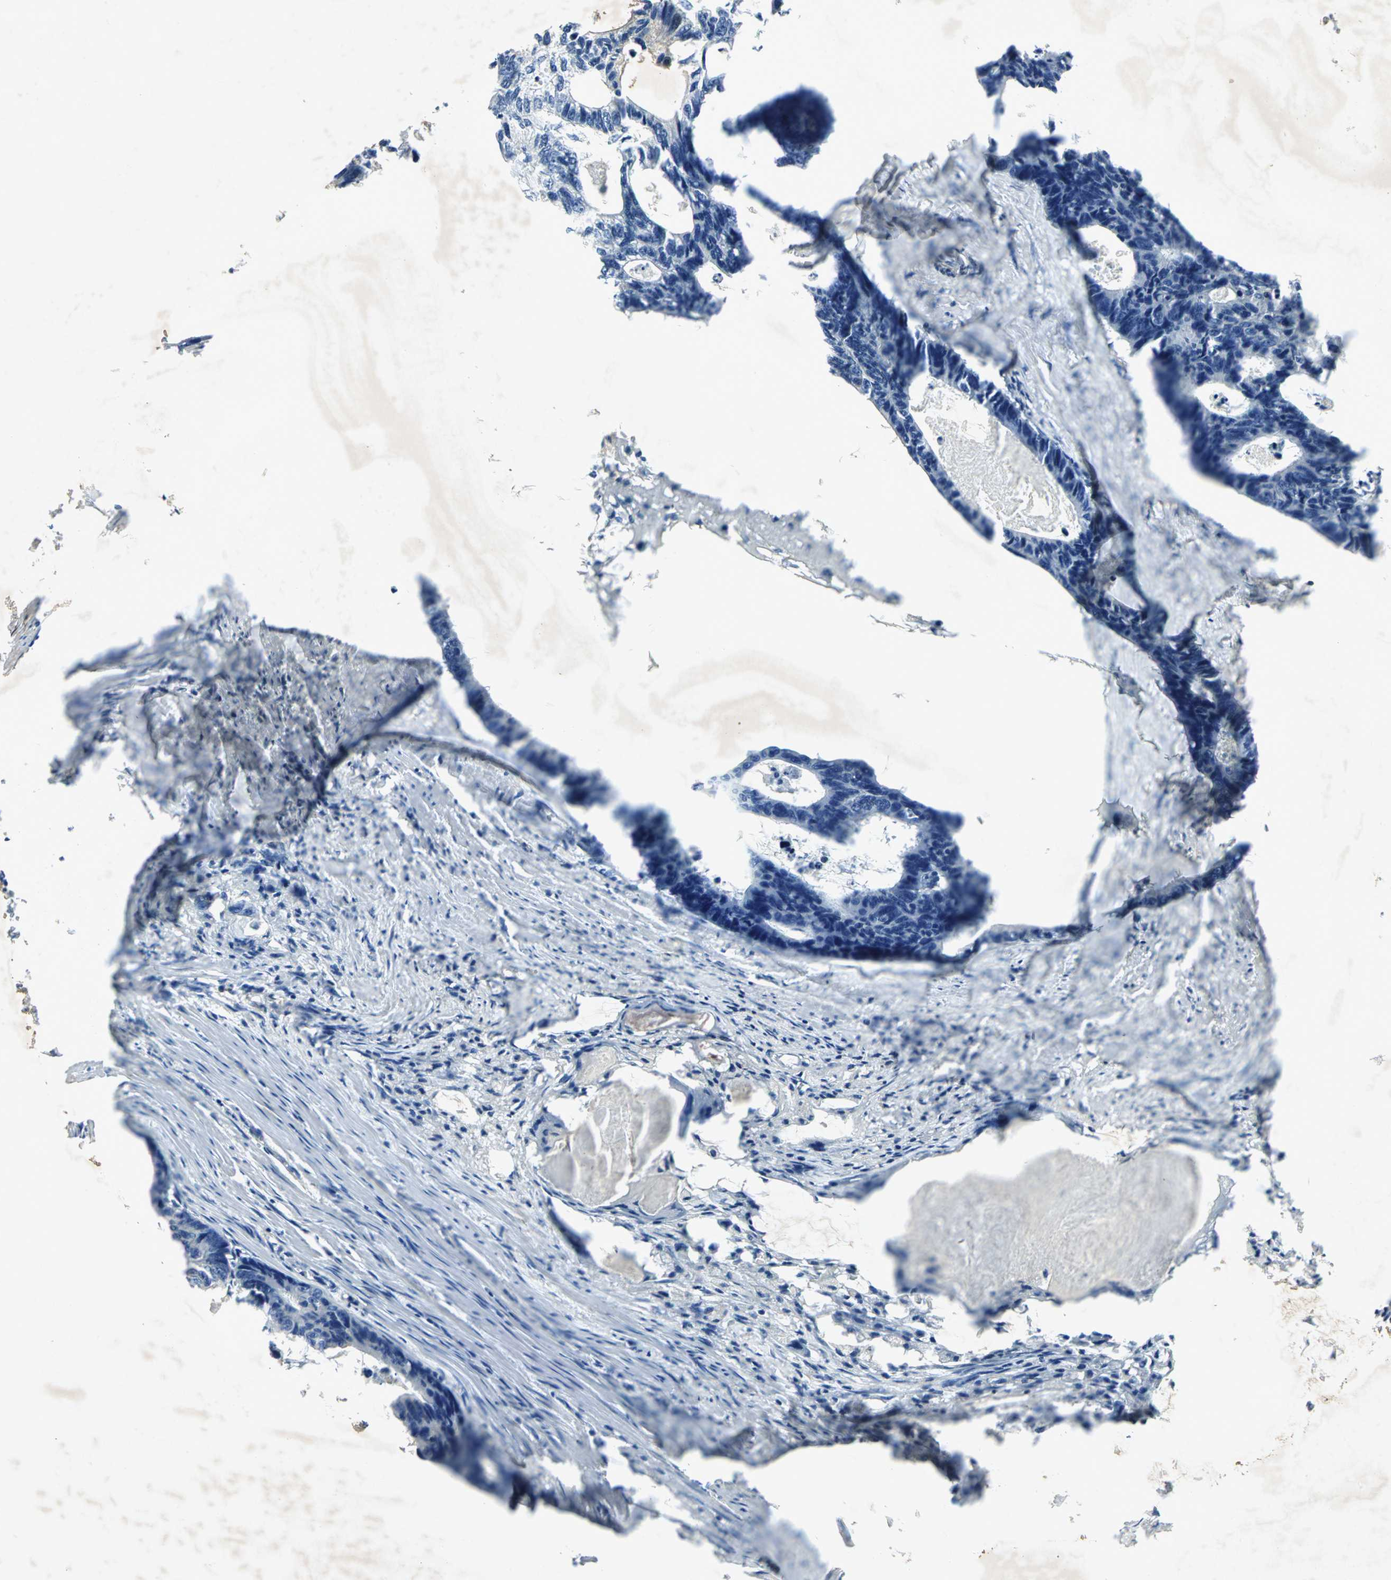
{"staining": {"intensity": "negative", "quantity": "none", "location": "none"}, "tissue": "colorectal cancer", "cell_type": "Tumor cells", "image_type": "cancer", "snomed": [{"axis": "morphology", "description": "Adenocarcinoma, NOS"}, {"axis": "topography", "description": "Colon"}], "caption": "IHC of human colorectal cancer displays no positivity in tumor cells.", "gene": "IL16", "patient": {"sex": "female", "age": 55}}